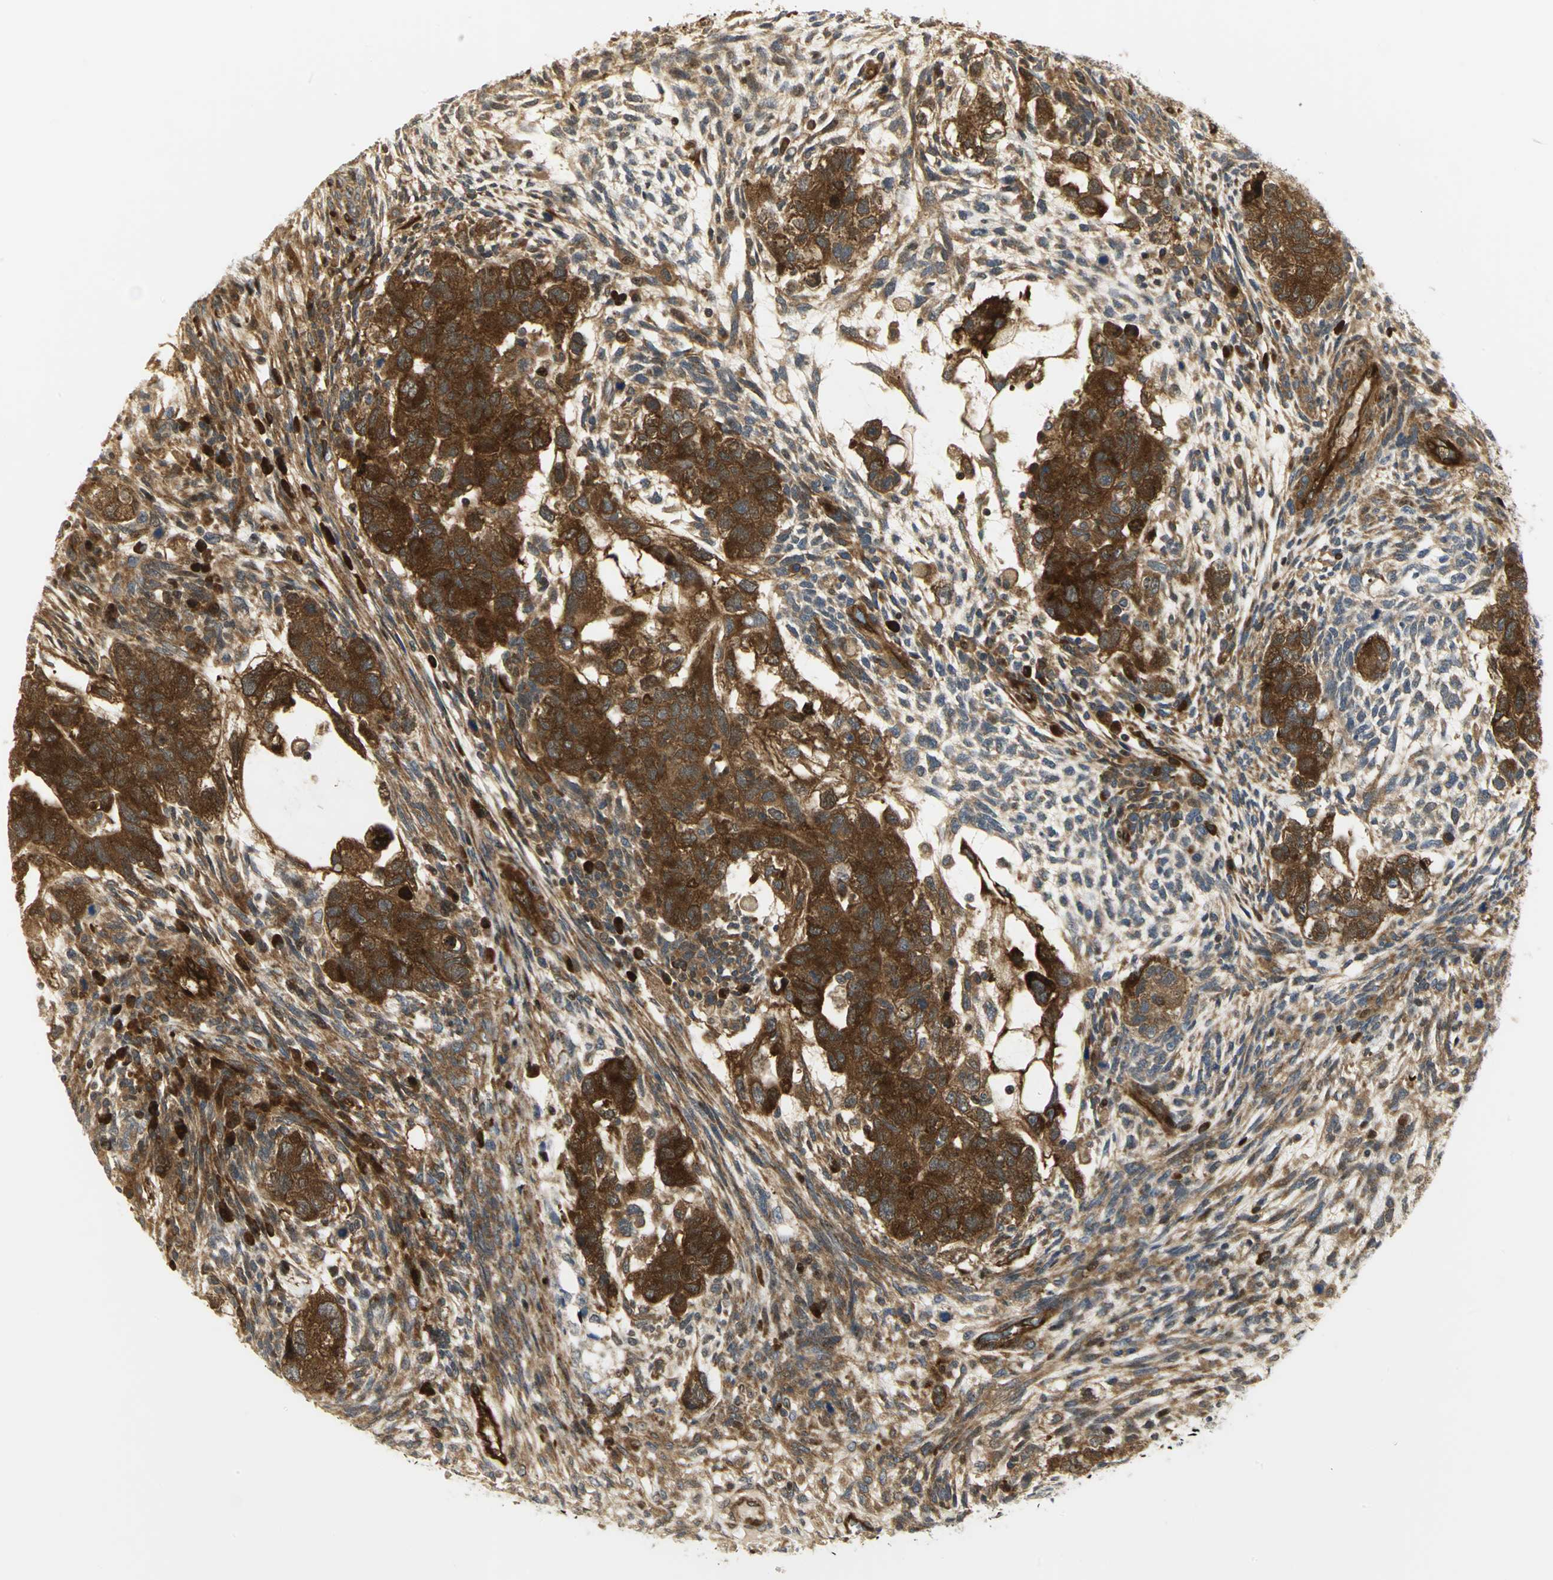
{"staining": {"intensity": "strong", "quantity": ">75%", "location": "cytoplasmic/membranous"}, "tissue": "testis cancer", "cell_type": "Tumor cells", "image_type": "cancer", "snomed": [{"axis": "morphology", "description": "Normal tissue, NOS"}, {"axis": "morphology", "description": "Carcinoma, Embryonal, NOS"}, {"axis": "topography", "description": "Testis"}], "caption": "Embryonal carcinoma (testis) was stained to show a protein in brown. There is high levels of strong cytoplasmic/membranous expression in approximately >75% of tumor cells. The protein of interest is stained brown, and the nuclei are stained in blue (DAB (3,3'-diaminobenzidine) IHC with brightfield microscopy, high magnification).", "gene": "EEA1", "patient": {"sex": "male", "age": 36}}